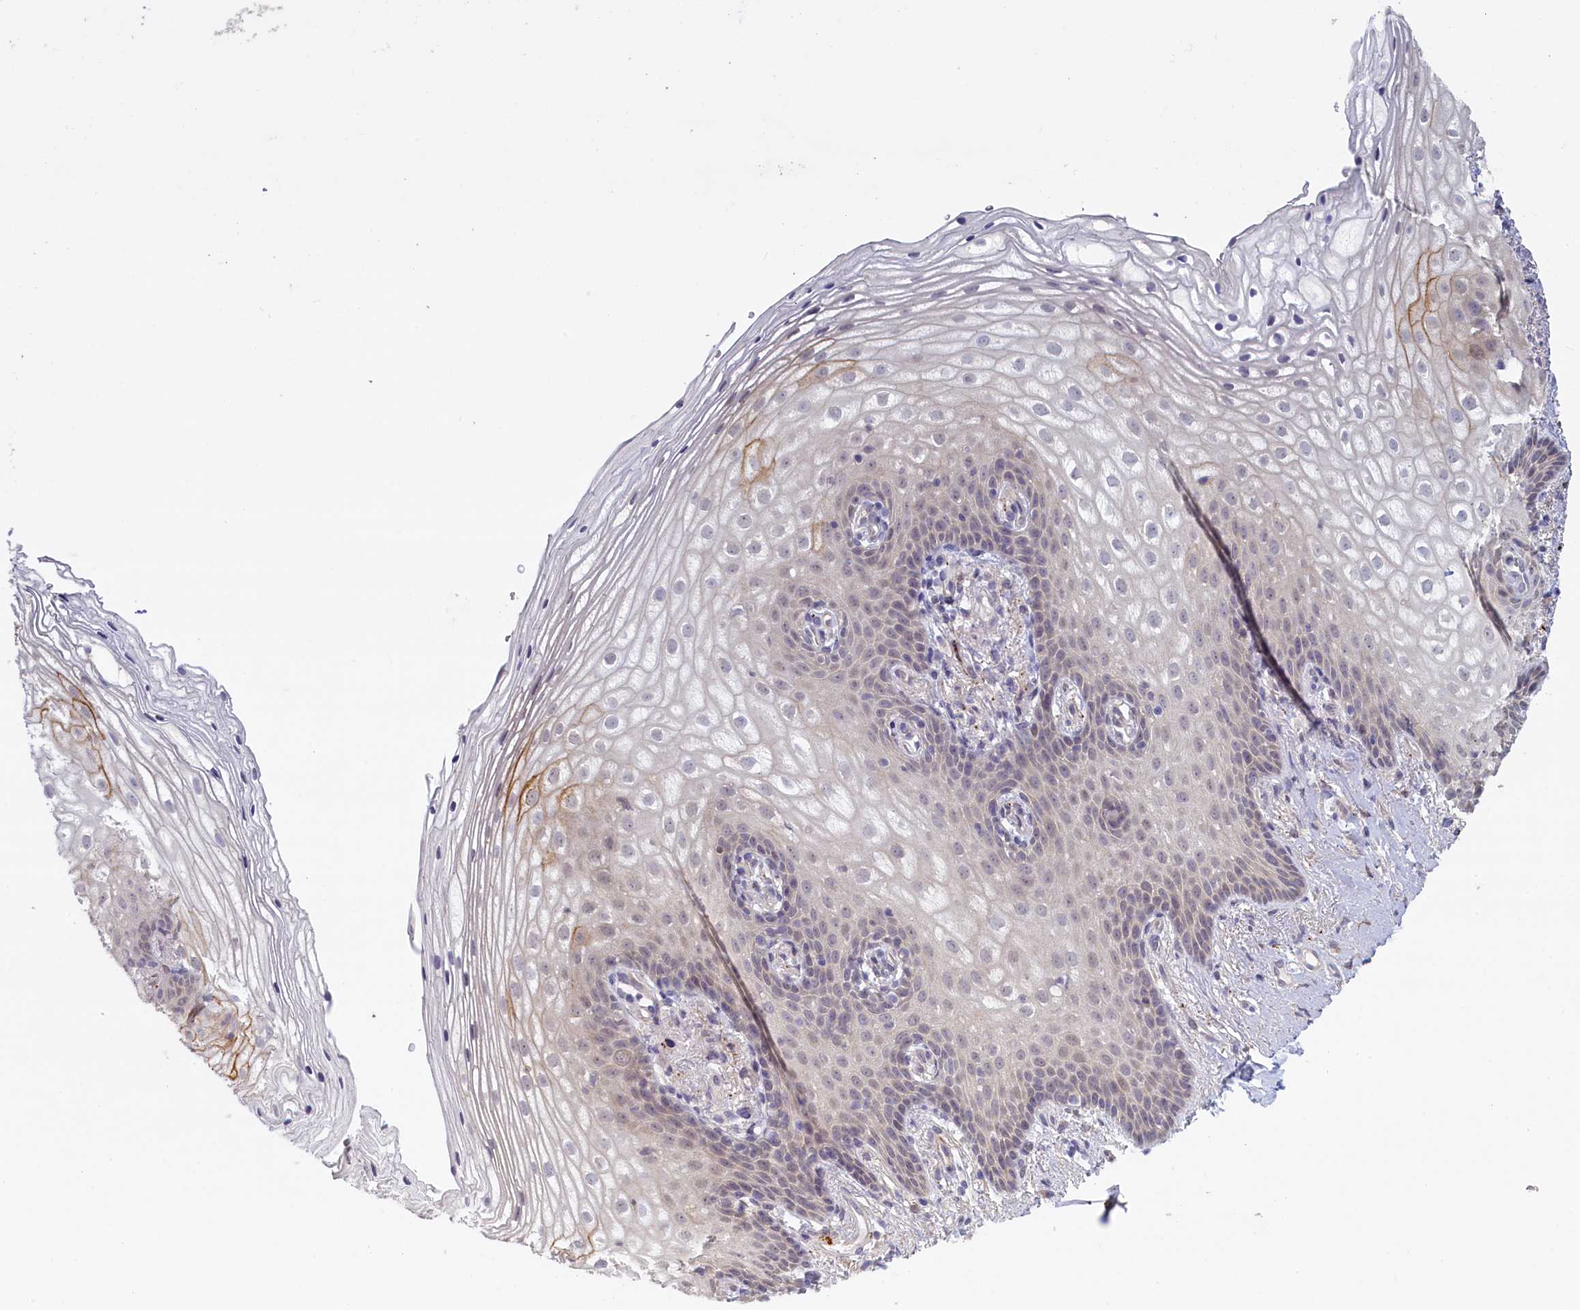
{"staining": {"intensity": "strong", "quantity": "<25%", "location": "cytoplasmic/membranous"}, "tissue": "vagina", "cell_type": "Squamous epithelial cells", "image_type": "normal", "snomed": [{"axis": "morphology", "description": "Normal tissue, NOS"}, {"axis": "topography", "description": "Vagina"}], "caption": "Protein expression analysis of benign vagina shows strong cytoplasmic/membranous staining in about <25% of squamous epithelial cells.", "gene": "UCHL3", "patient": {"sex": "female", "age": 60}}